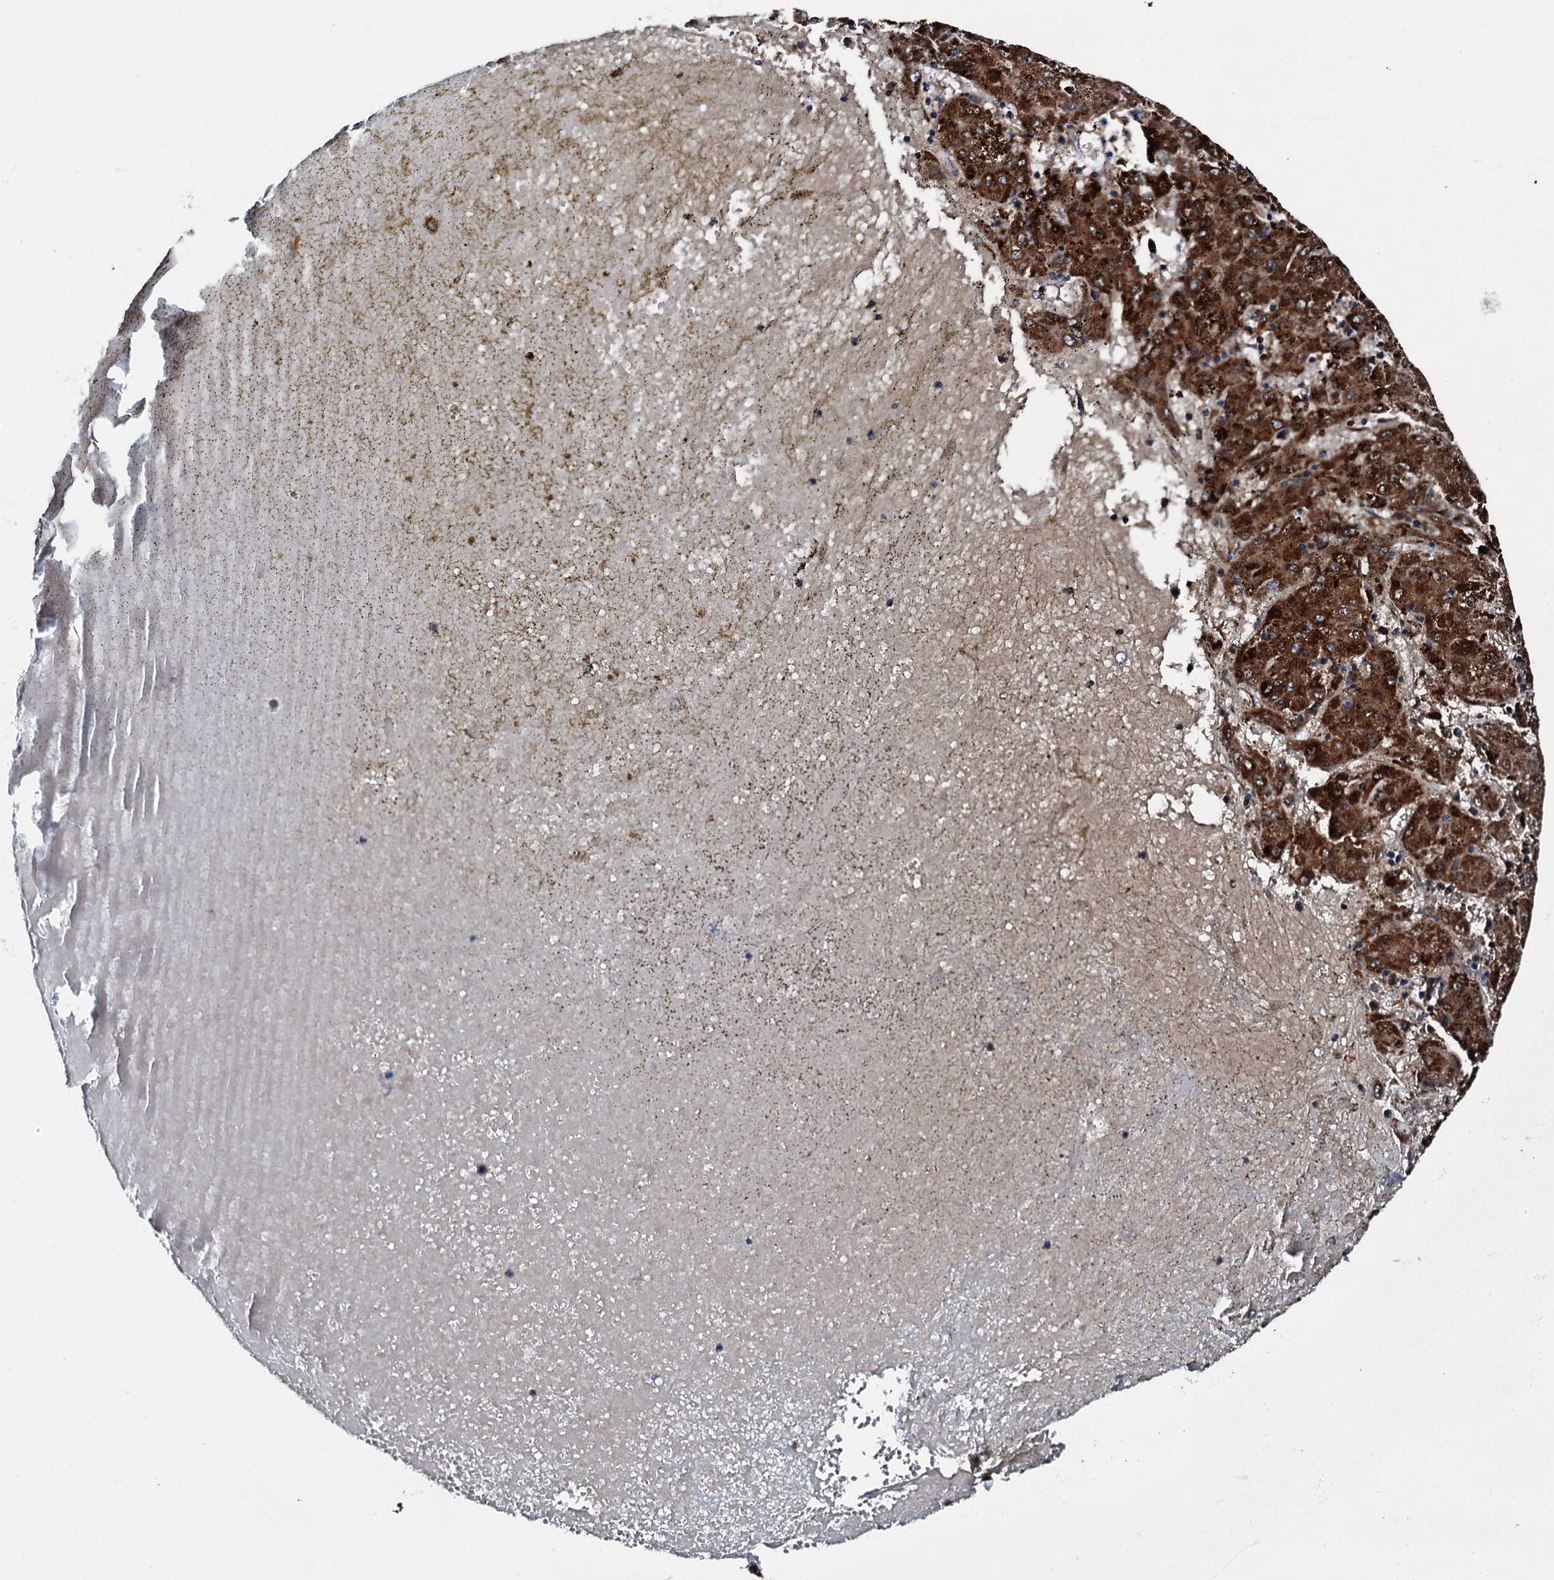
{"staining": {"intensity": "strong", "quantity": ">75%", "location": "cytoplasmic/membranous"}, "tissue": "liver cancer", "cell_type": "Tumor cells", "image_type": "cancer", "snomed": [{"axis": "morphology", "description": "Carcinoma, Hepatocellular, NOS"}, {"axis": "topography", "description": "Liver"}], "caption": "IHC image of liver cancer (hepatocellular carcinoma) stained for a protein (brown), which shows high levels of strong cytoplasmic/membranous positivity in about >75% of tumor cells.", "gene": "HADH", "patient": {"sex": "male", "age": 72}}